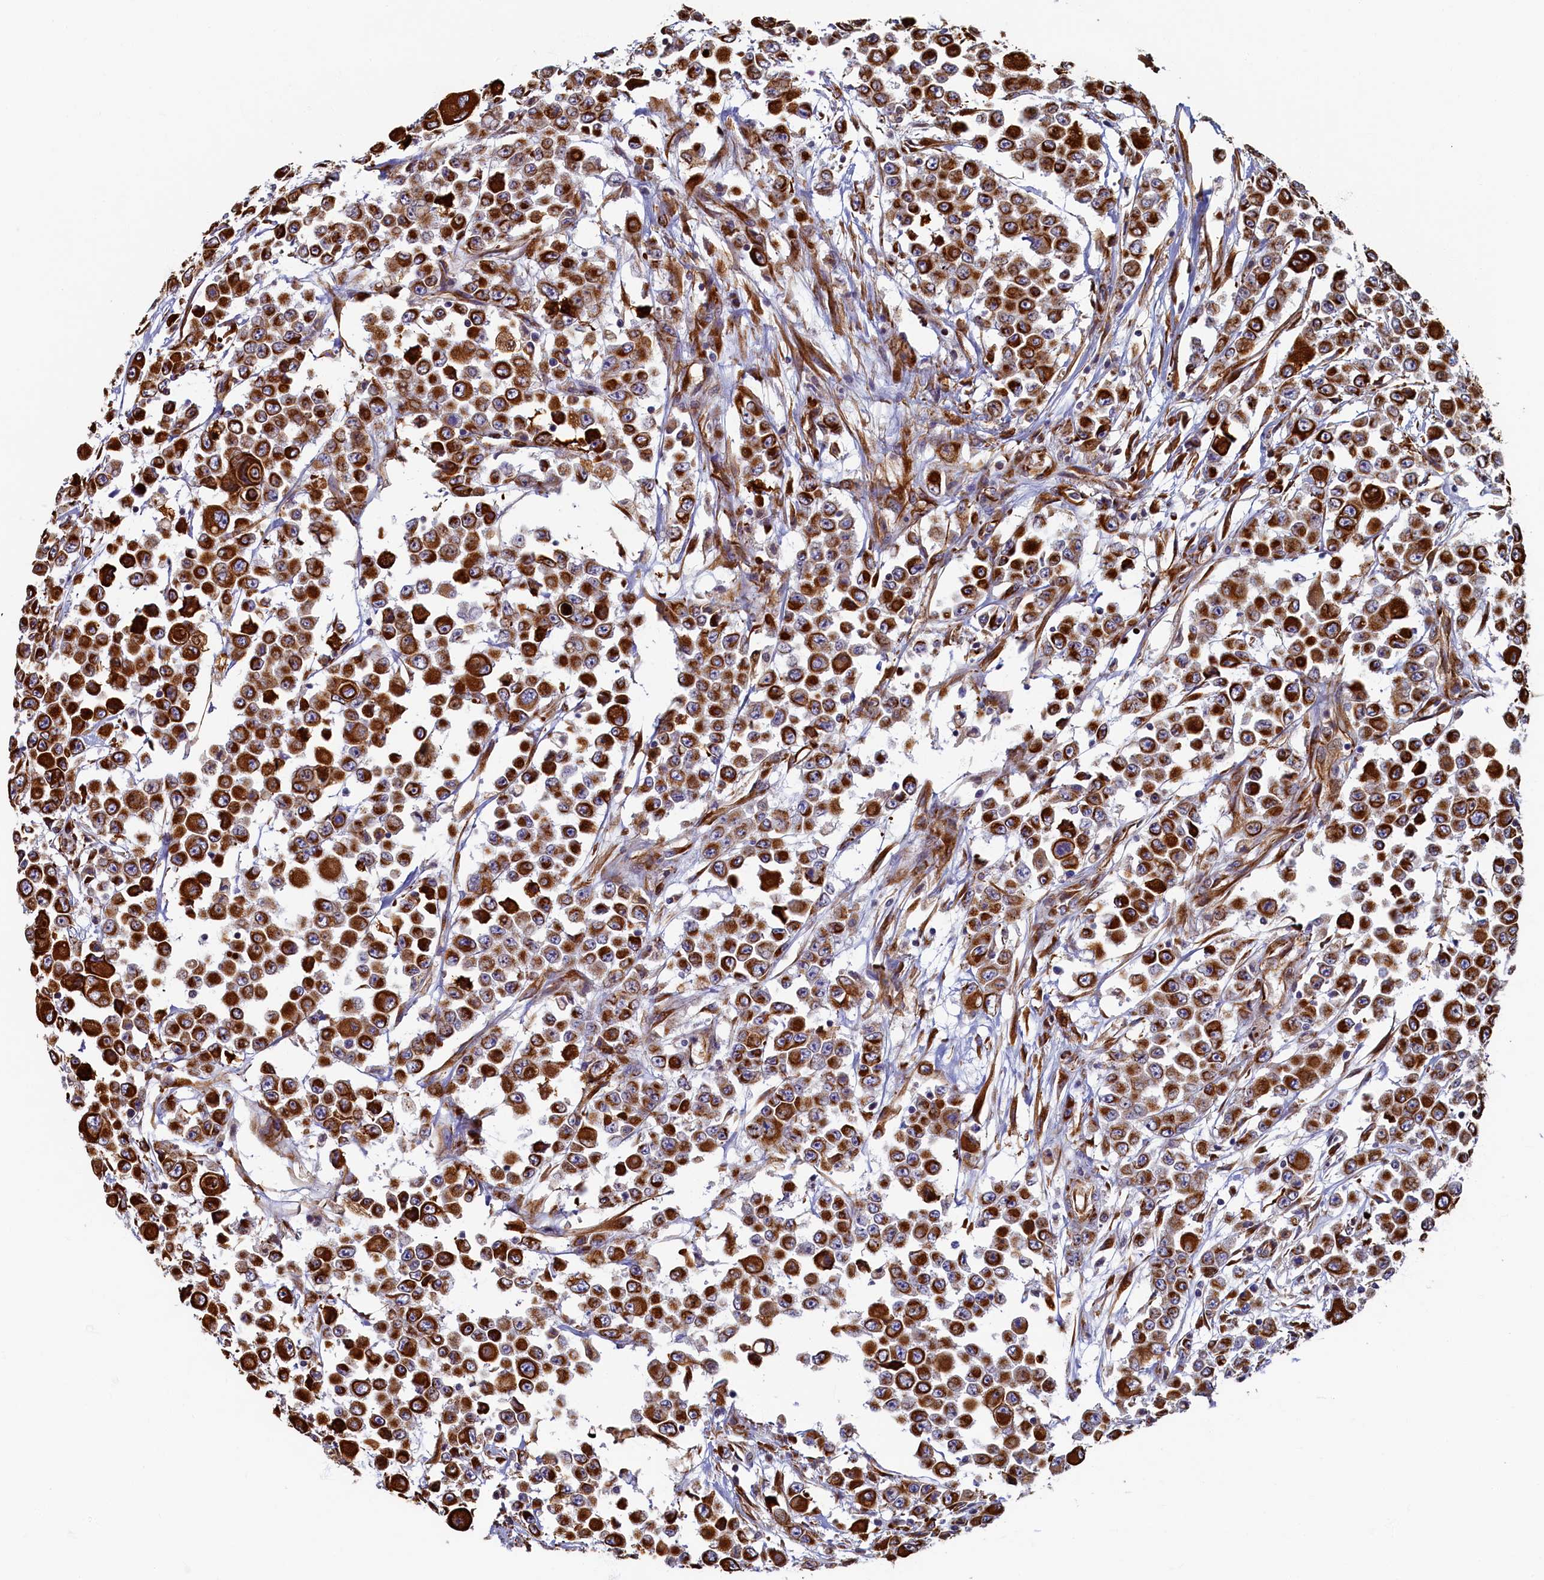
{"staining": {"intensity": "strong", "quantity": ">75%", "location": "cytoplasmic/membranous"}, "tissue": "colorectal cancer", "cell_type": "Tumor cells", "image_type": "cancer", "snomed": [{"axis": "morphology", "description": "Adenocarcinoma, NOS"}, {"axis": "topography", "description": "Colon"}], "caption": "Immunohistochemistry (IHC) (DAB) staining of colorectal cancer reveals strong cytoplasmic/membranous protein positivity in approximately >75% of tumor cells. The protein is shown in brown color, while the nuclei are stained blue.", "gene": "LRRC57", "patient": {"sex": "male", "age": 51}}